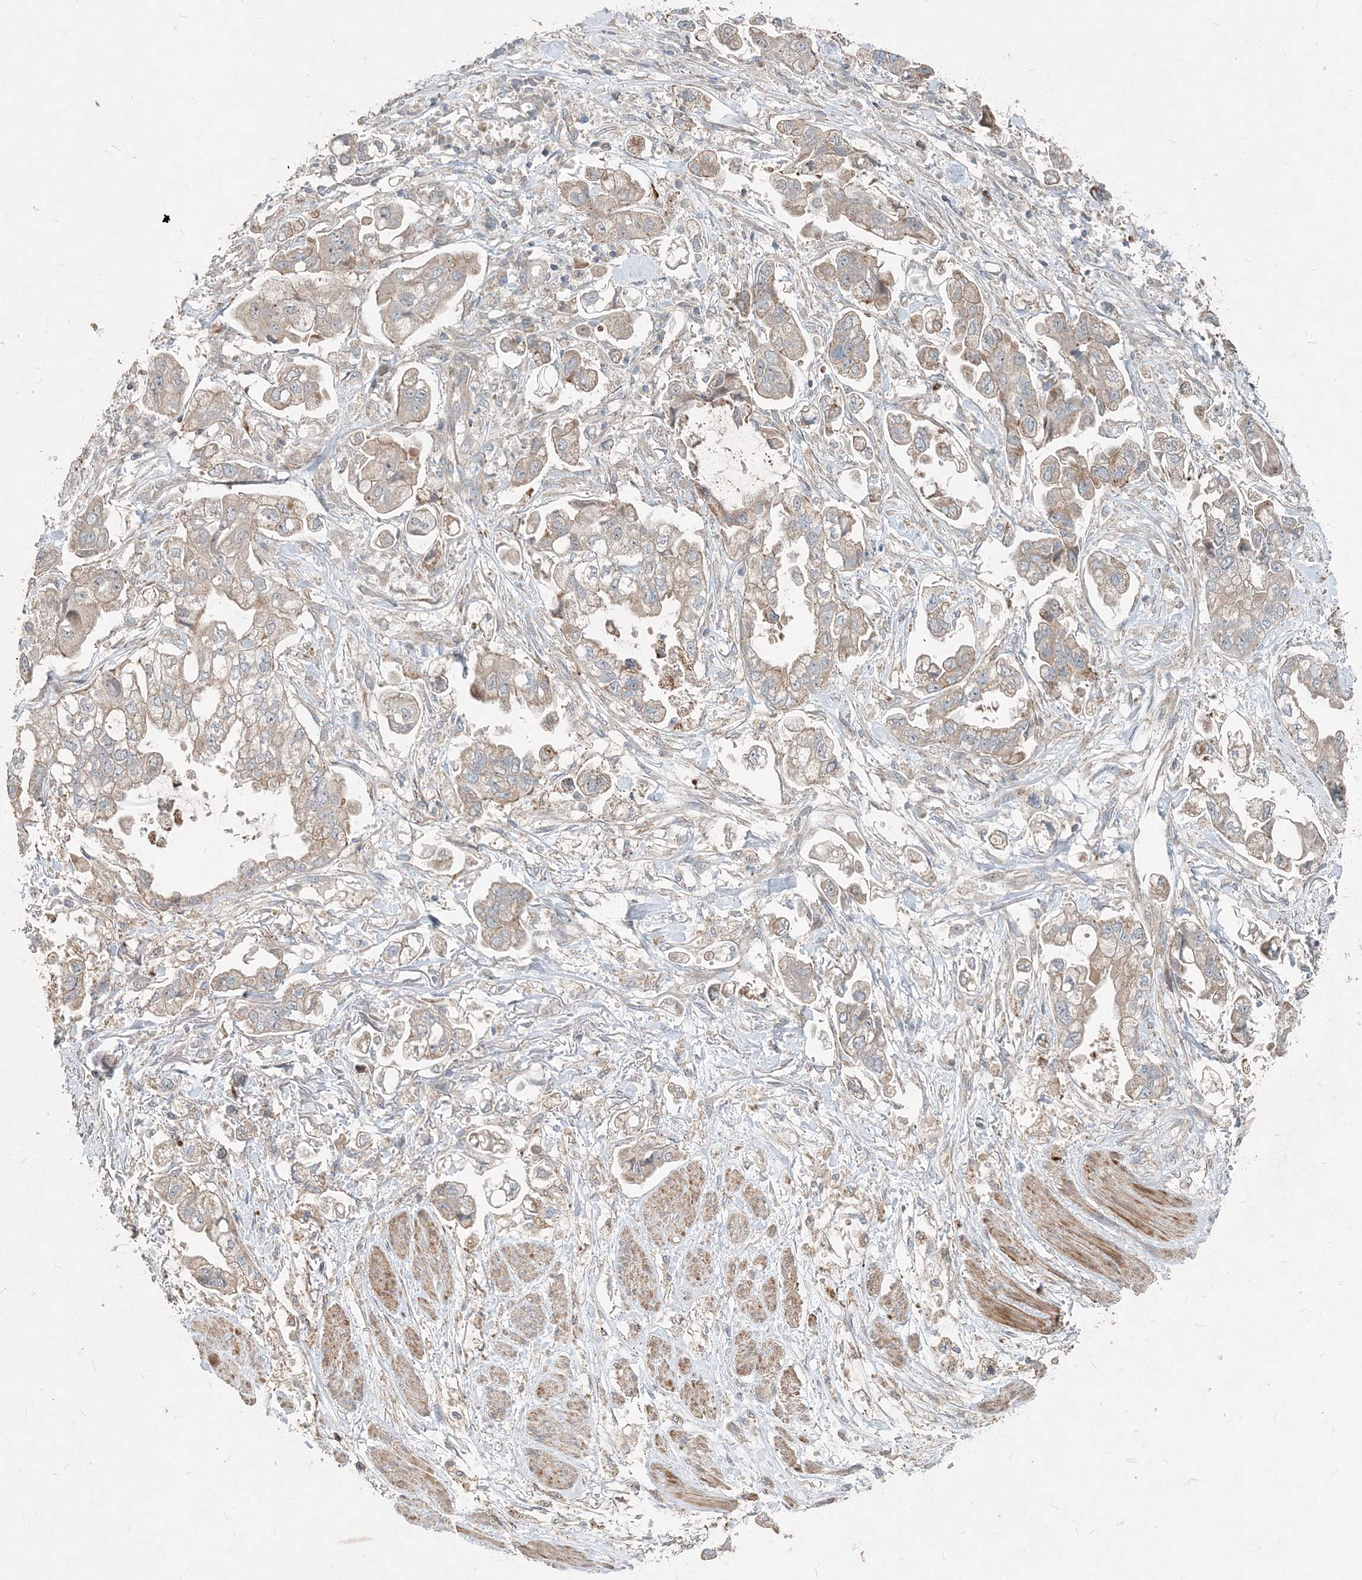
{"staining": {"intensity": "weak", "quantity": ">75%", "location": "cytoplasmic/membranous"}, "tissue": "stomach cancer", "cell_type": "Tumor cells", "image_type": "cancer", "snomed": [{"axis": "morphology", "description": "Adenocarcinoma, NOS"}, {"axis": "topography", "description": "Stomach"}], "caption": "A low amount of weak cytoplasmic/membranous positivity is identified in approximately >75% of tumor cells in stomach adenocarcinoma tissue. (DAB IHC with brightfield microscopy, high magnification).", "gene": "INTU", "patient": {"sex": "male", "age": 62}}